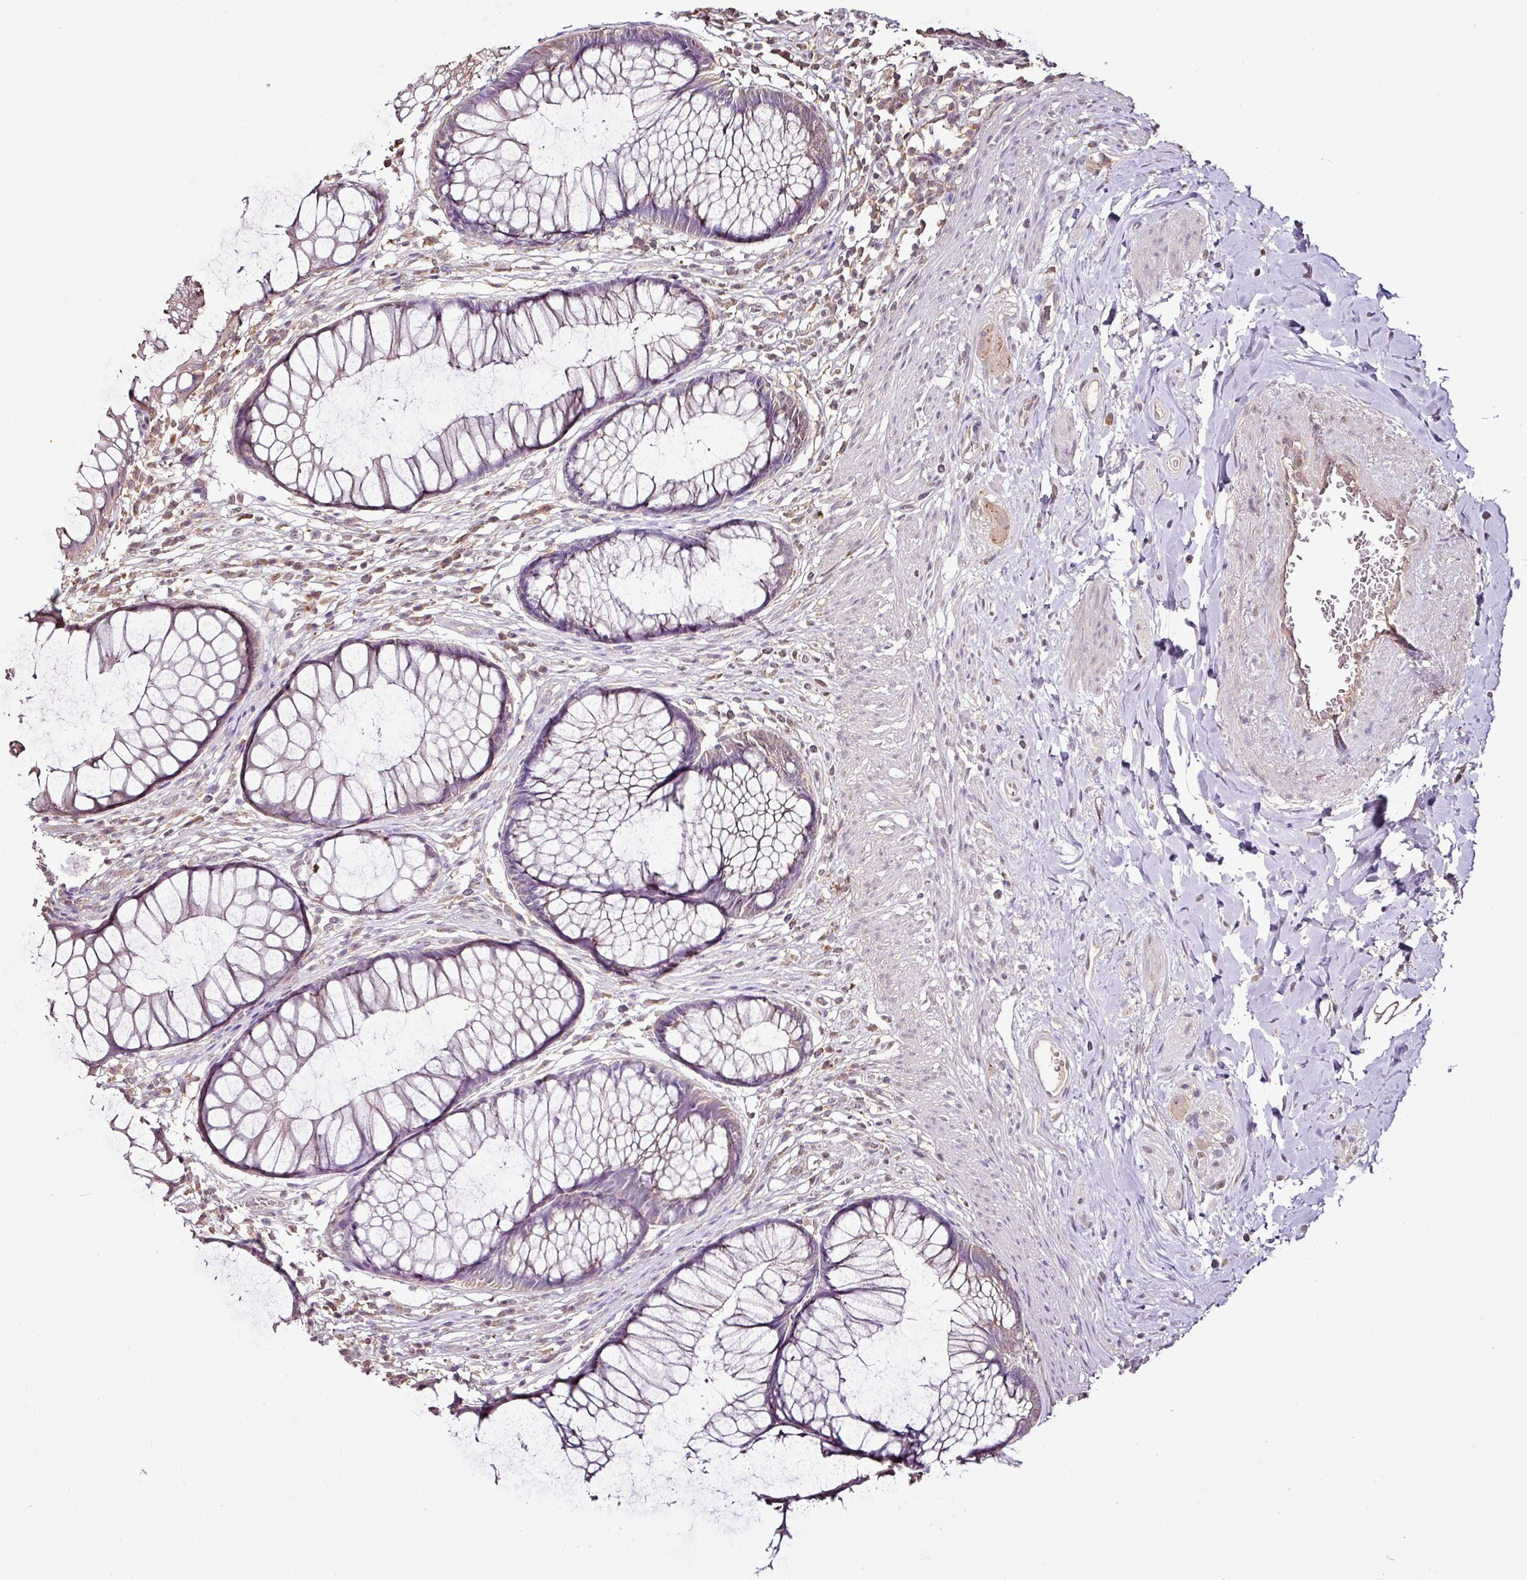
{"staining": {"intensity": "moderate", "quantity": "<25%", "location": "cytoplasmic/membranous"}, "tissue": "rectum", "cell_type": "Glandular cells", "image_type": "normal", "snomed": [{"axis": "morphology", "description": "Normal tissue, NOS"}, {"axis": "topography", "description": "Smooth muscle"}, {"axis": "topography", "description": "Rectum"}], "caption": "Protein staining exhibits moderate cytoplasmic/membranous expression in about <25% of glandular cells in benign rectum.", "gene": "RPL38", "patient": {"sex": "male", "age": 53}}